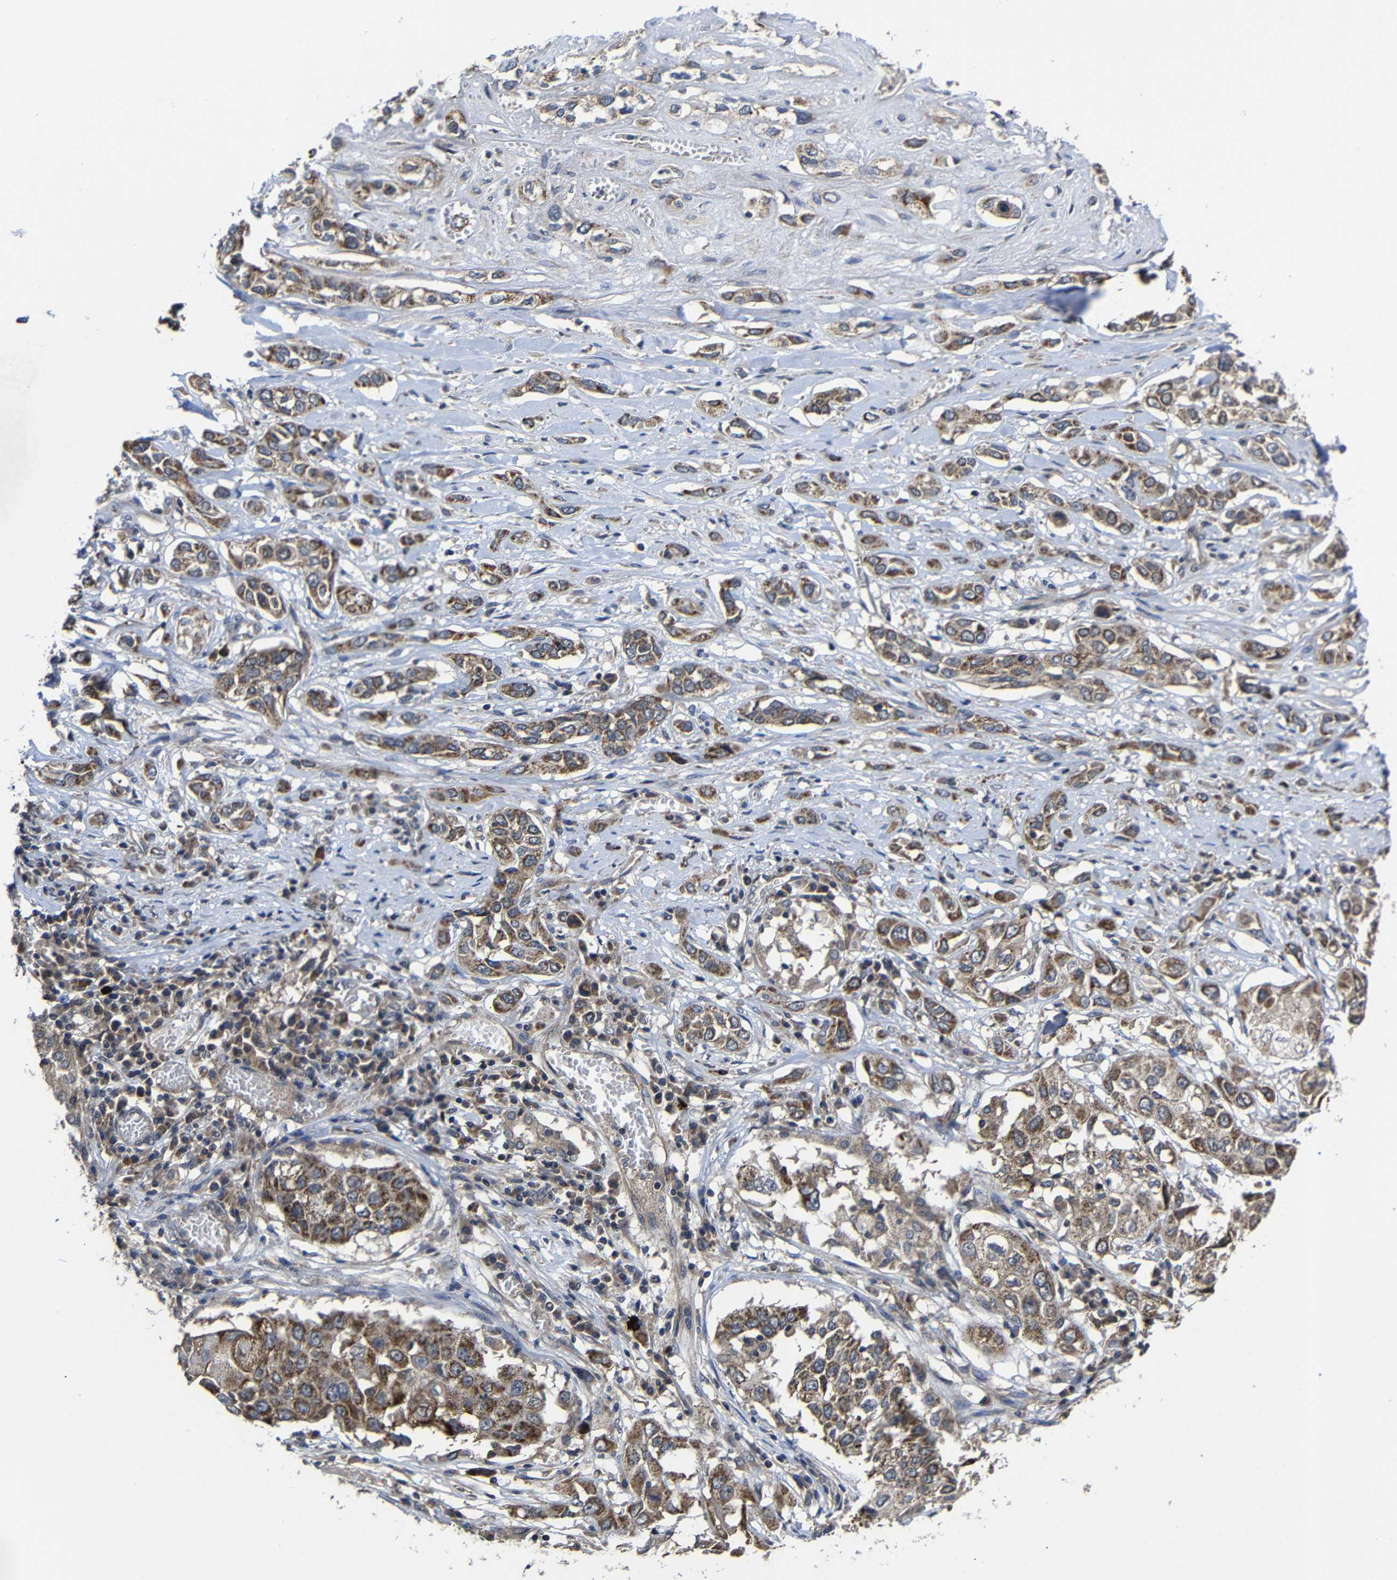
{"staining": {"intensity": "moderate", "quantity": ">75%", "location": "cytoplasmic/membranous"}, "tissue": "lung cancer", "cell_type": "Tumor cells", "image_type": "cancer", "snomed": [{"axis": "morphology", "description": "Squamous cell carcinoma, NOS"}, {"axis": "topography", "description": "Lung"}], "caption": "Protein staining of lung squamous cell carcinoma tissue exhibits moderate cytoplasmic/membranous expression in approximately >75% of tumor cells. Immunohistochemistry stains the protein in brown and the nuclei are stained blue.", "gene": "LPAR5", "patient": {"sex": "male", "age": 71}}